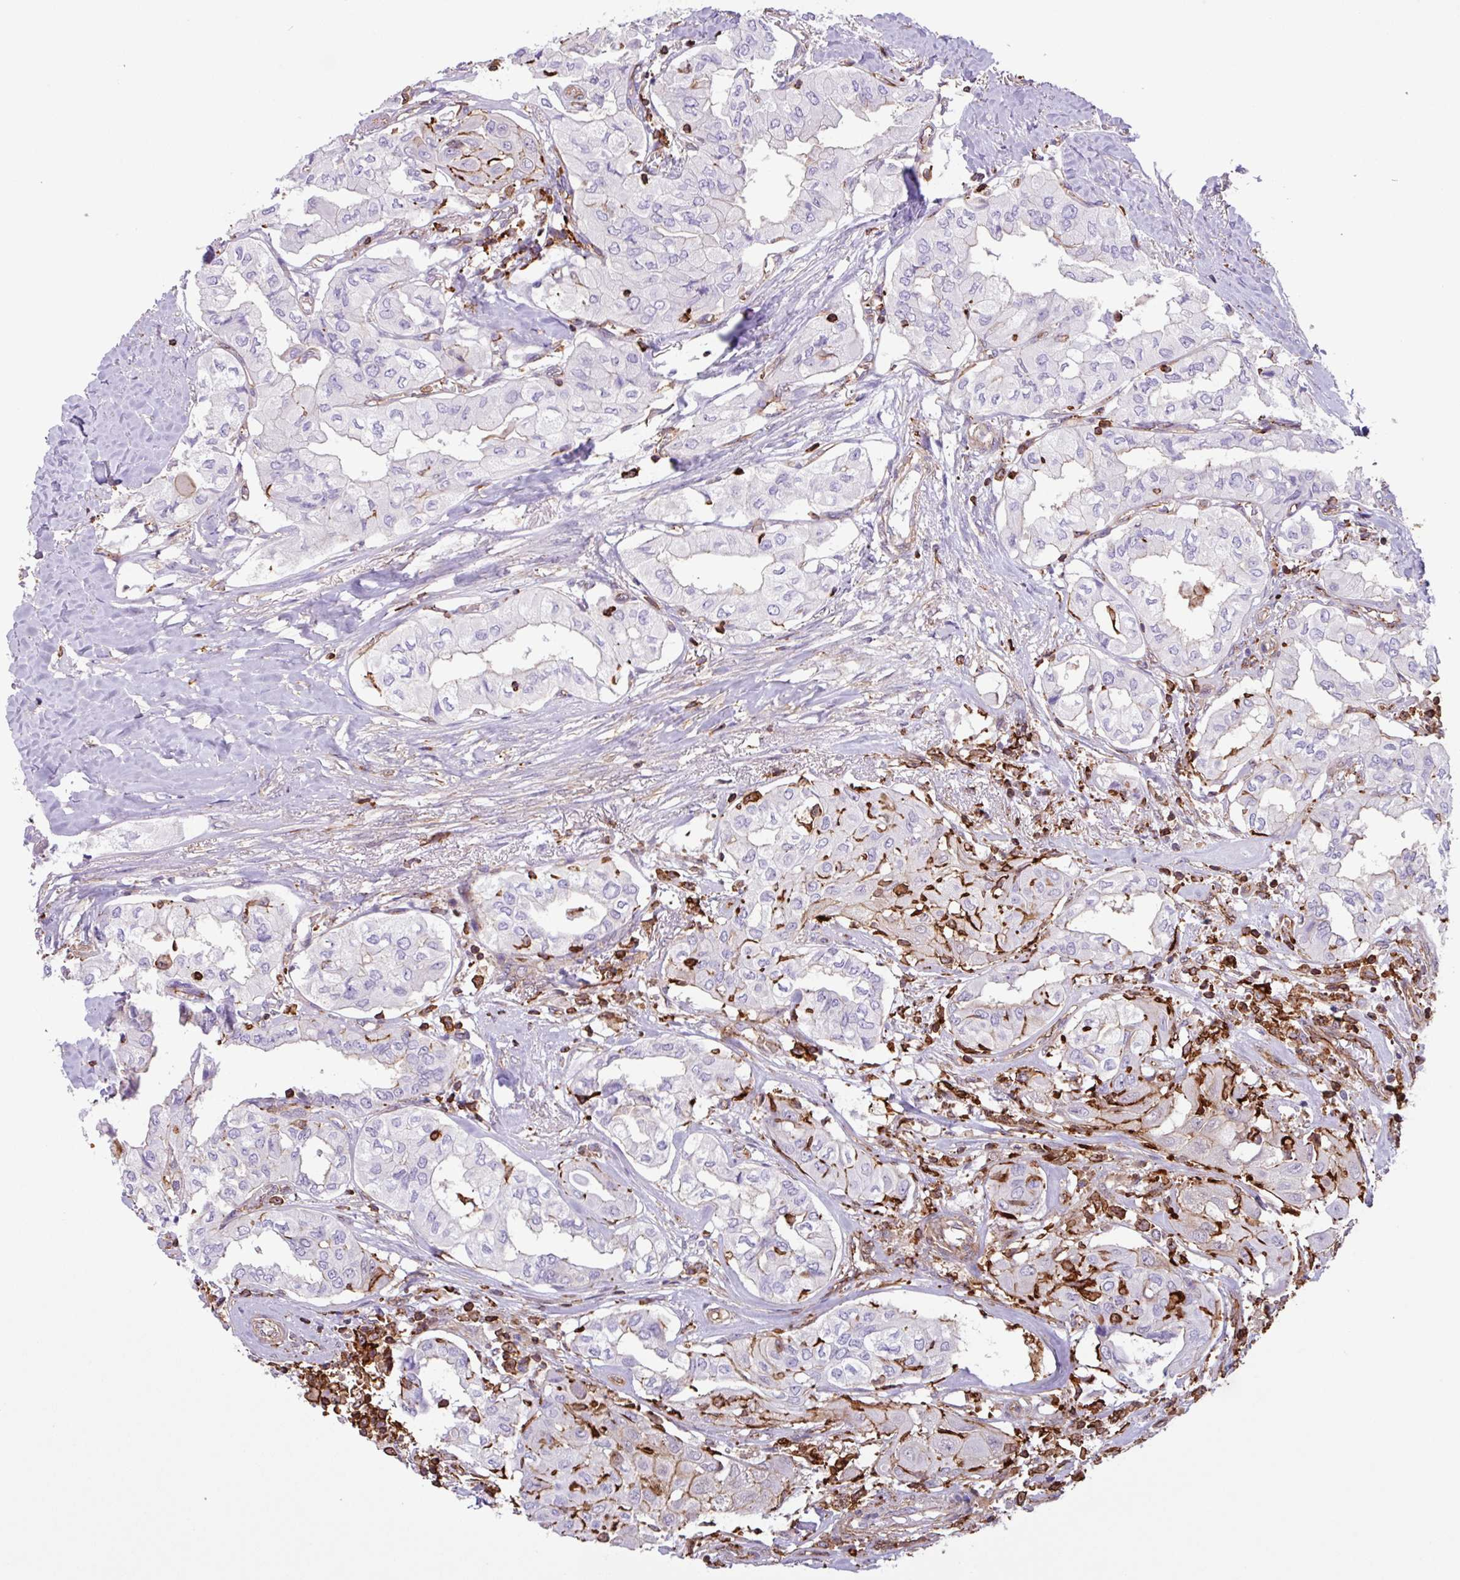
{"staining": {"intensity": "negative", "quantity": "none", "location": "none"}, "tissue": "thyroid cancer", "cell_type": "Tumor cells", "image_type": "cancer", "snomed": [{"axis": "morphology", "description": "Papillary adenocarcinoma, NOS"}, {"axis": "topography", "description": "Thyroid gland"}], "caption": "Immunohistochemistry of human thyroid cancer reveals no staining in tumor cells.", "gene": "PPP1R18", "patient": {"sex": "female", "age": 59}}